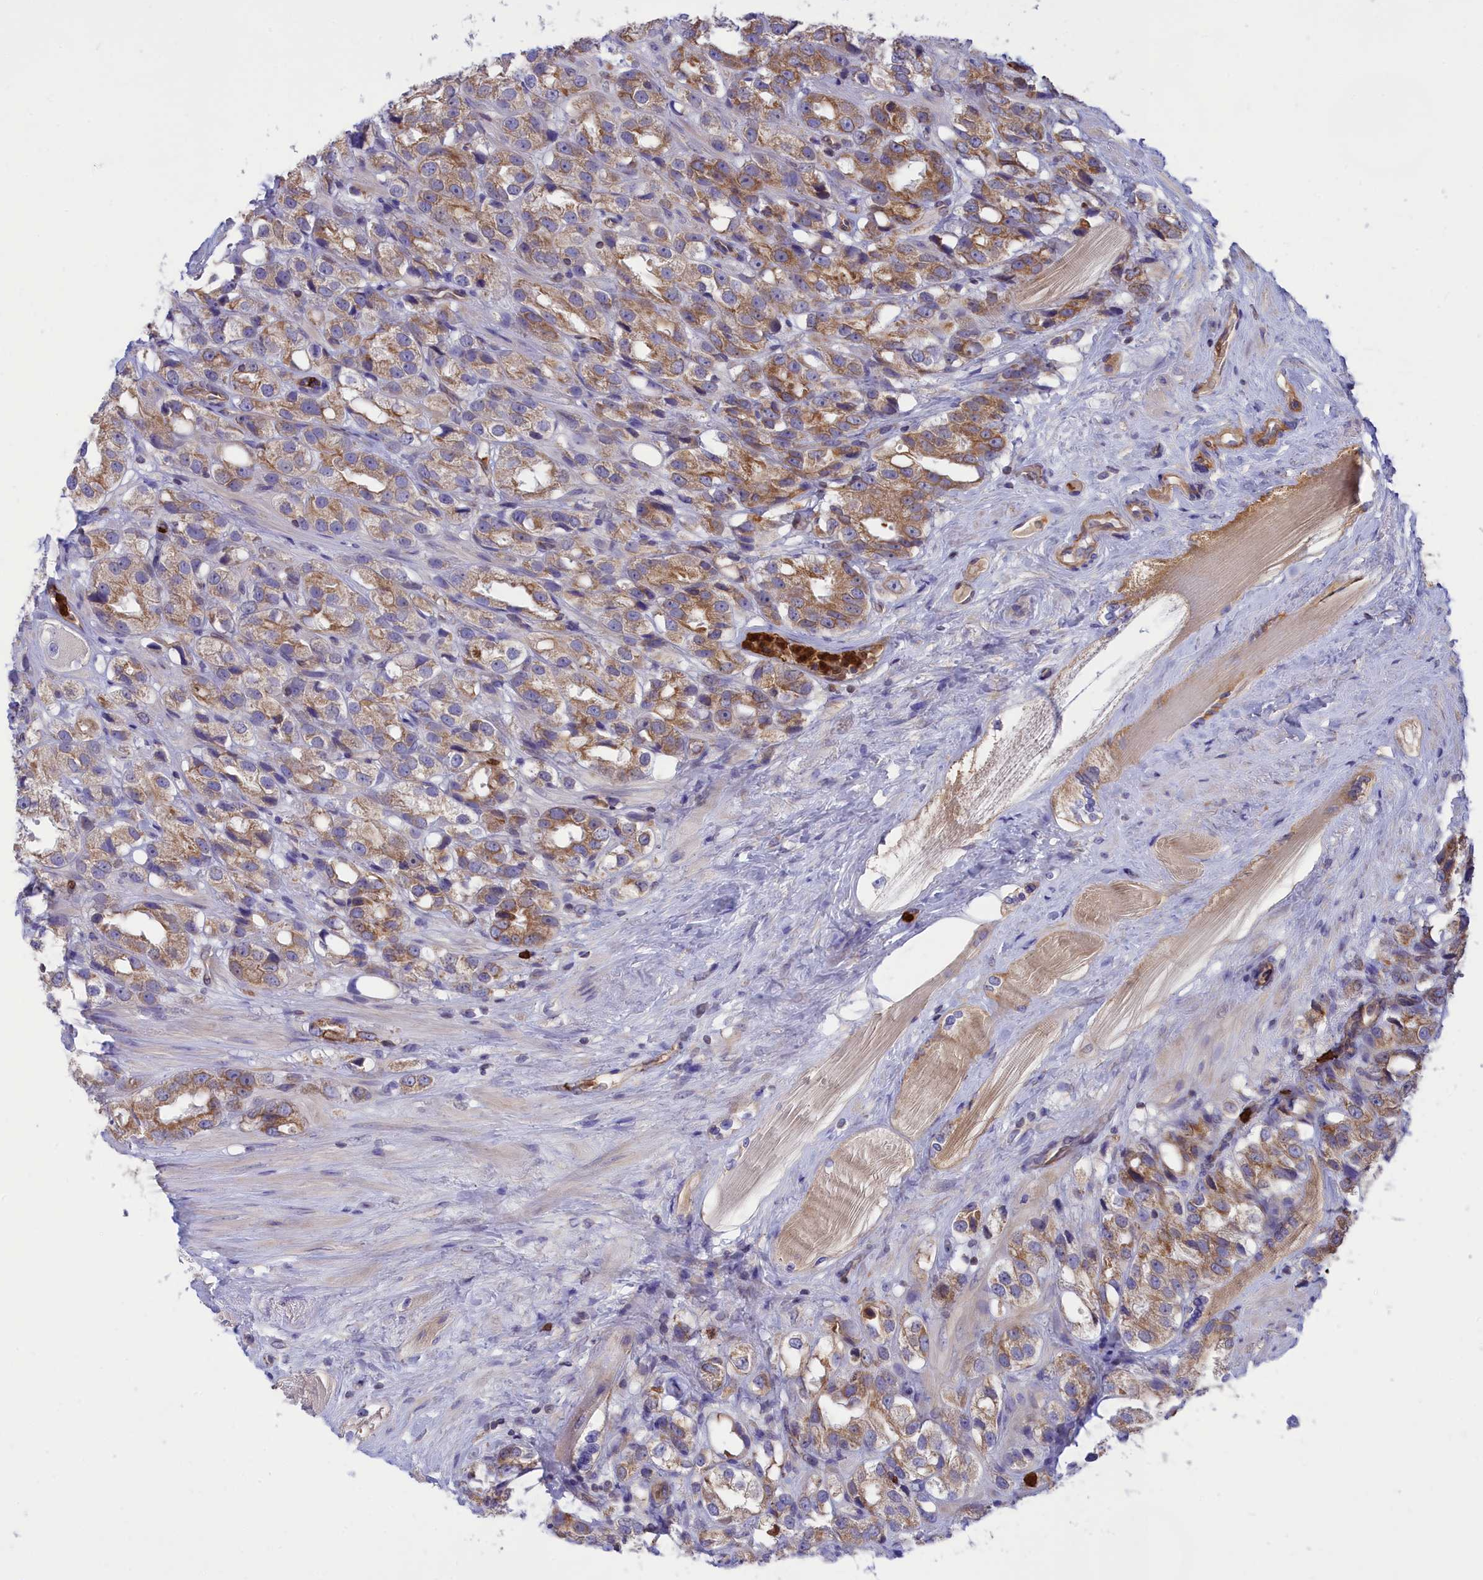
{"staining": {"intensity": "moderate", "quantity": "25%-75%", "location": "cytoplasmic/membranous"}, "tissue": "prostate cancer", "cell_type": "Tumor cells", "image_type": "cancer", "snomed": [{"axis": "morphology", "description": "Adenocarcinoma, NOS"}, {"axis": "topography", "description": "Prostate"}], "caption": "A brown stain labels moderate cytoplasmic/membranous expression of a protein in human prostate cancer tumor cells. The protein of interest is shown in brown color, while the nuclei are stained blue.", "gene": "PKHD1L1", "patient": {"sex": "male", "age": 79}}